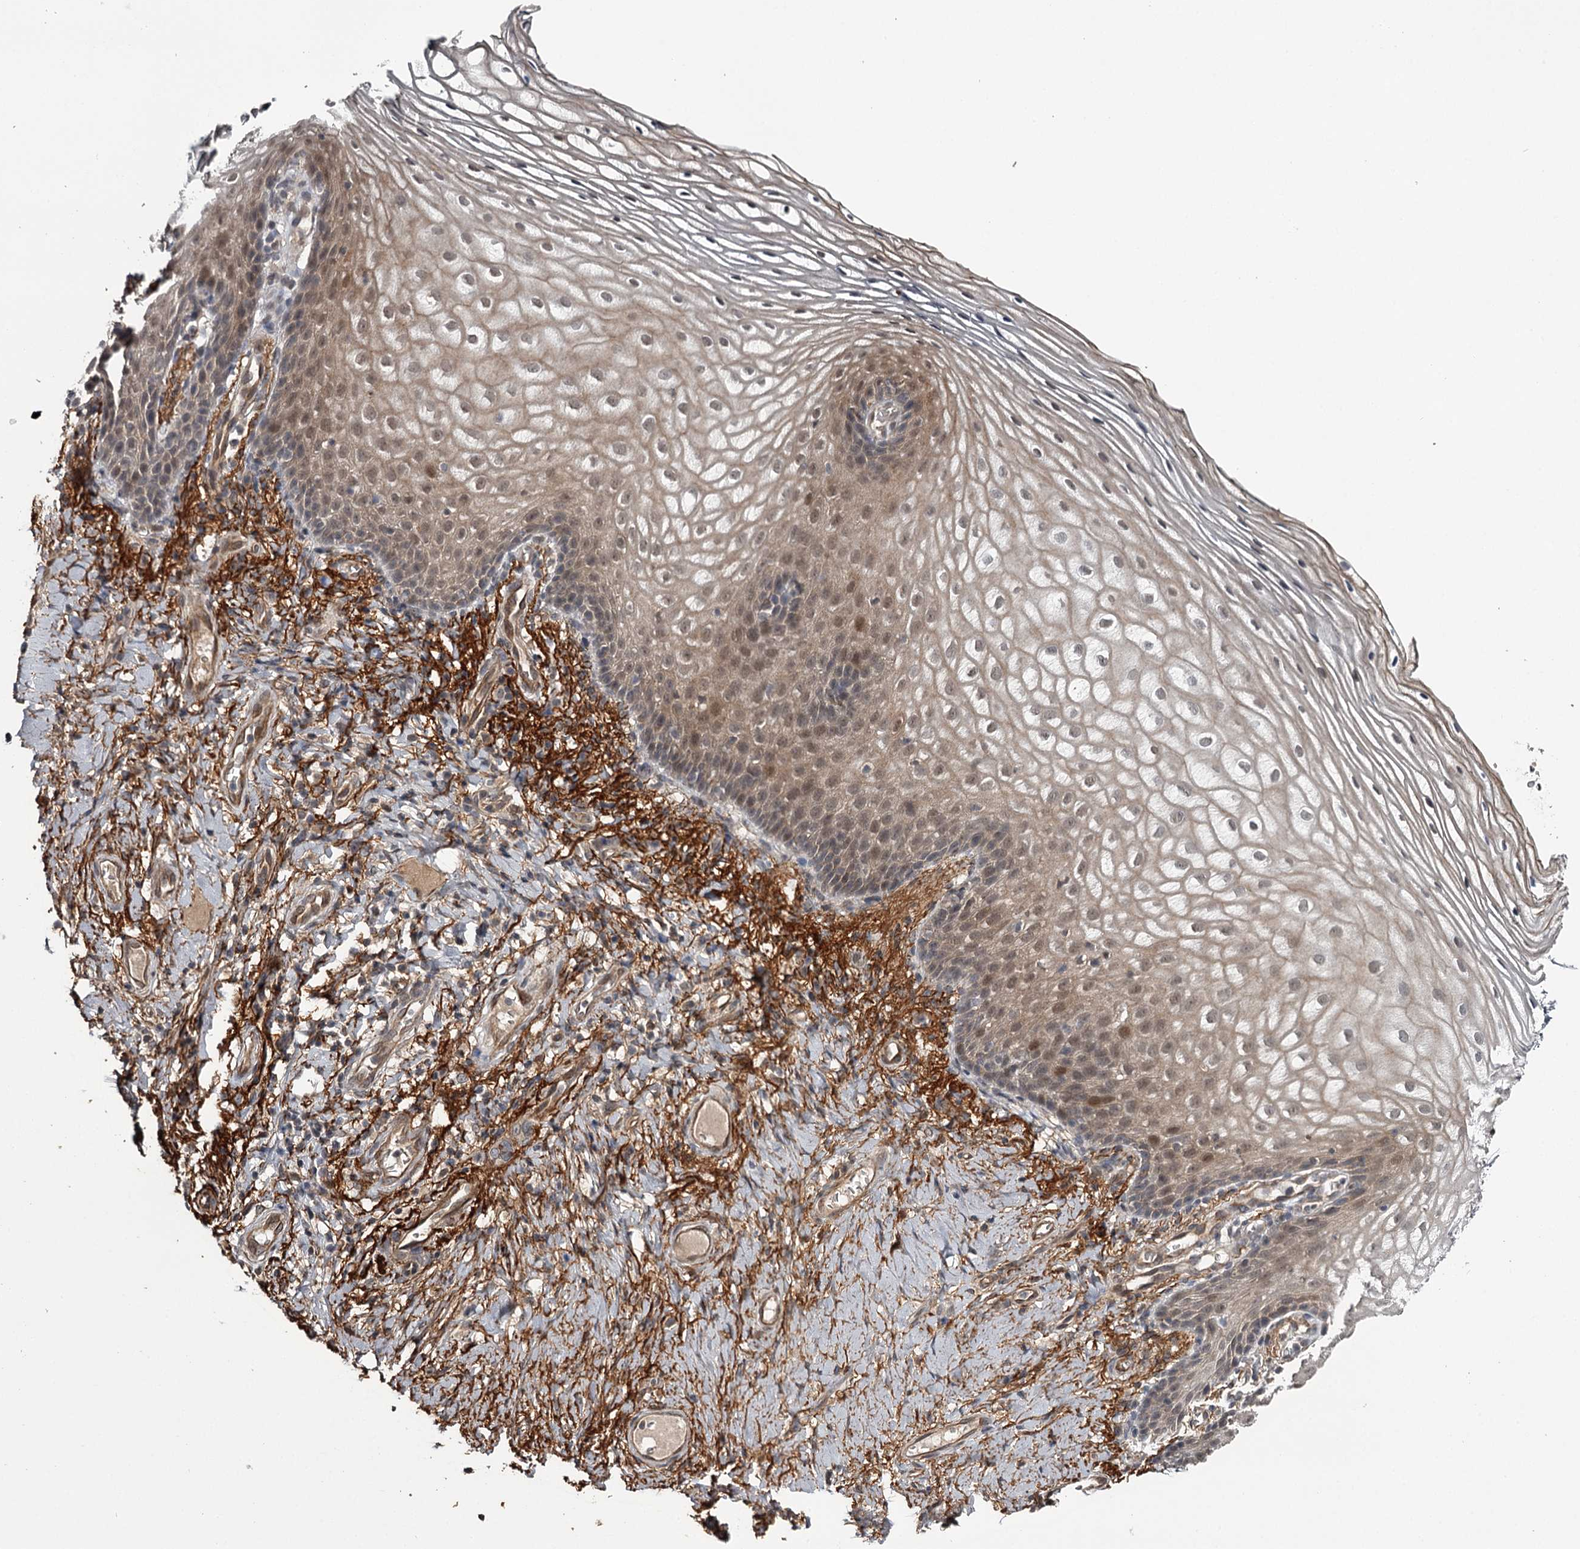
{"staining": {"intensity": "moderate", "quantity": "25%-75%", "location": "cytoplasmic/membranous,nuclear"}, "tissue": "vagina", "cell_type": "Squamous epithelial cells", "image_type": "normal", "snomed": [{"axis": "morphology", "description": "Normal tissue, NOS"}, {"axis": "topography", "description": "Vagina"}], "caption": "This histopathology image demonstrates IHC staining of normal vagina, with medium moderate cytoplasmic/membranous,nuclear staining in approximately 25%-75% of squamous epithelial cells.", "gene": "CWF19L2", "patient": {"sex": "female", "age": 60}}